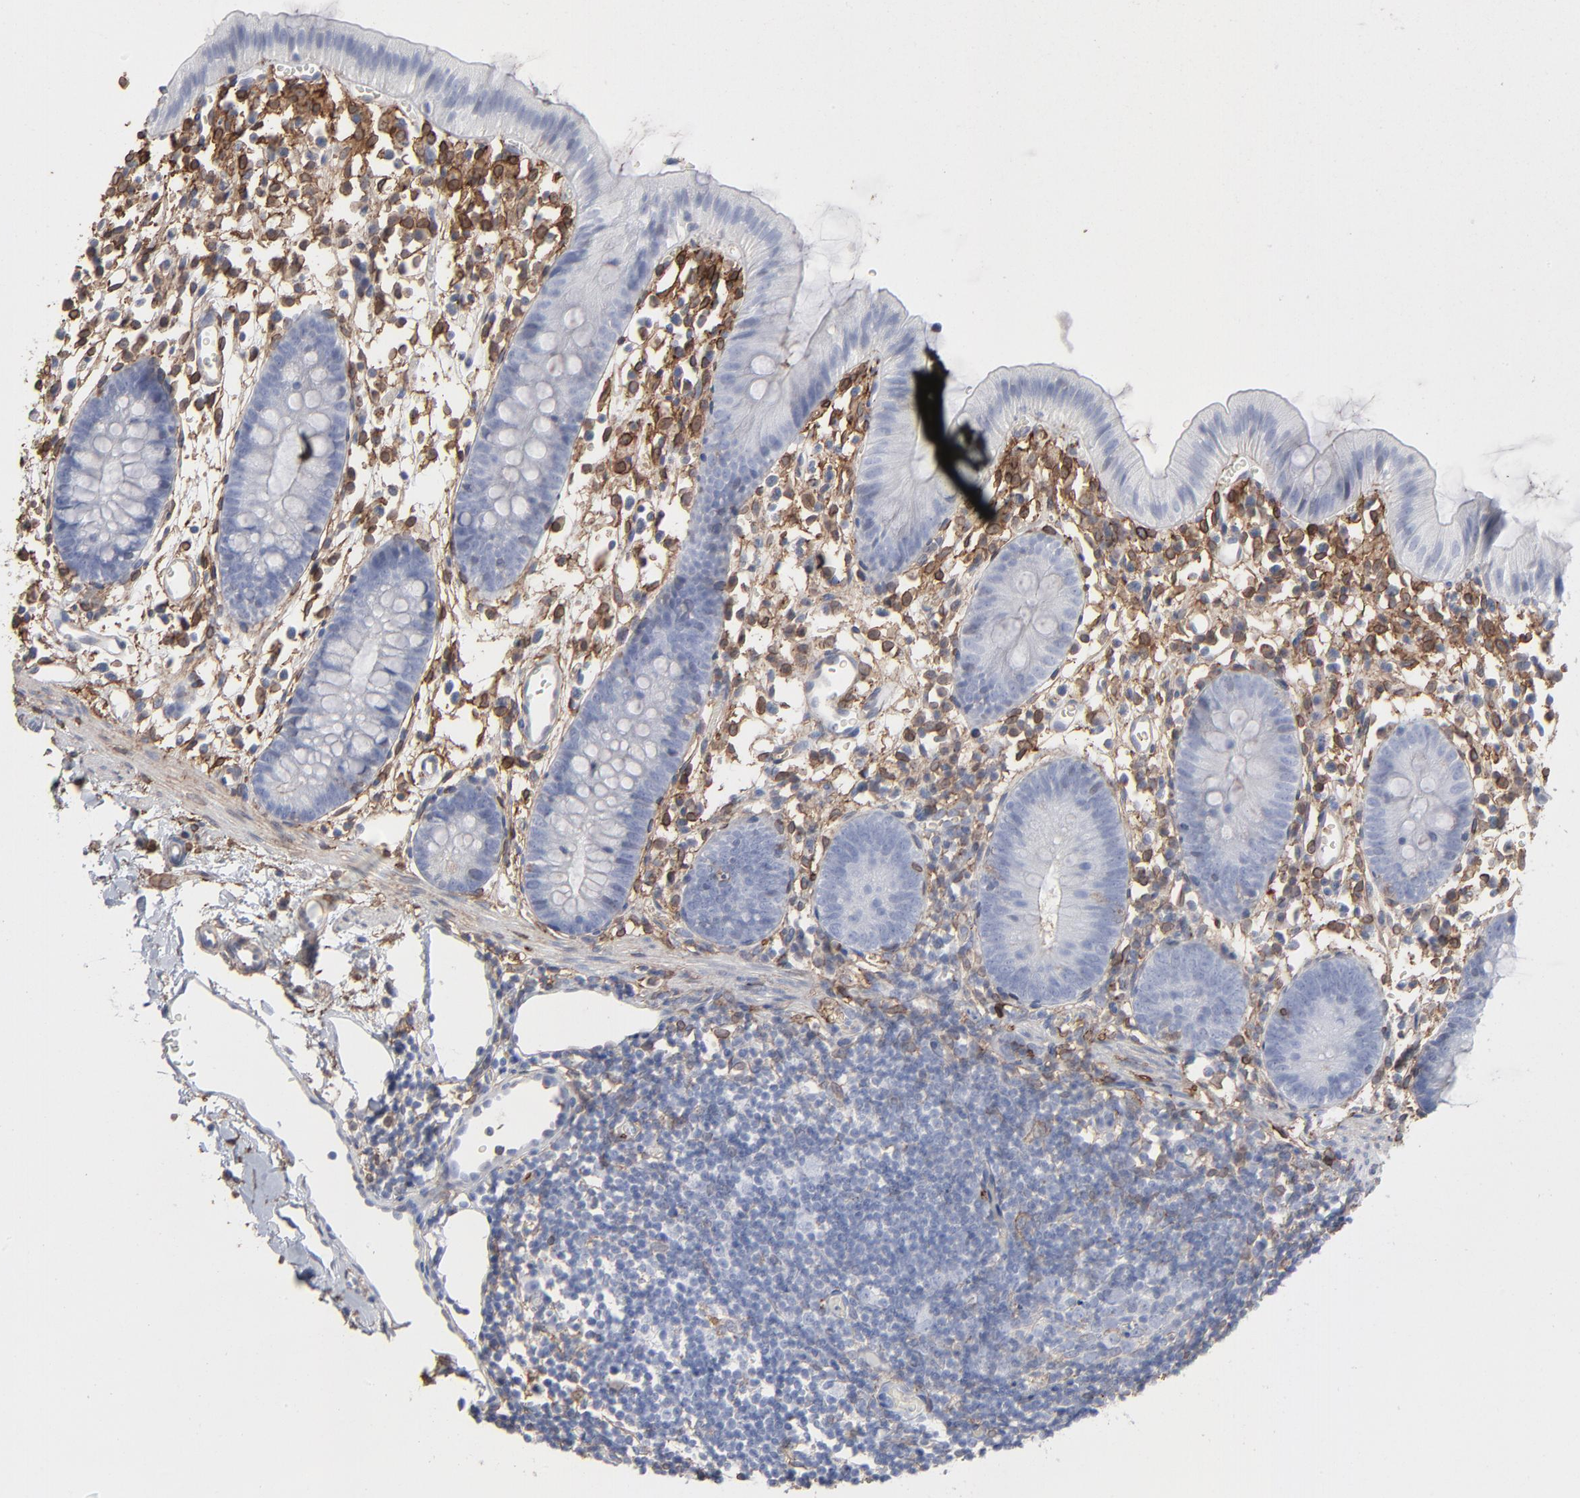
{"staining": {"intensity": "weak", "quantity": ">75%", "location": "cytoplasmic/membranous"}, "tissue": "colon", "cell_type": "Endothelial cells", "image_type": "normal", "snomed": [{"axis": "morphology", "description": "Normal tissue, NOS"}, {"axis": "topography", "description": "Colon"}], "caption": "This image exhibits immunohistochemistry staining of benign human colon, with low weak cytoplasmic/membranous positivity in about >75% of endothelial cells.", "gene": "ANXA5", "patient": {"sex": "male", "age": 14}}